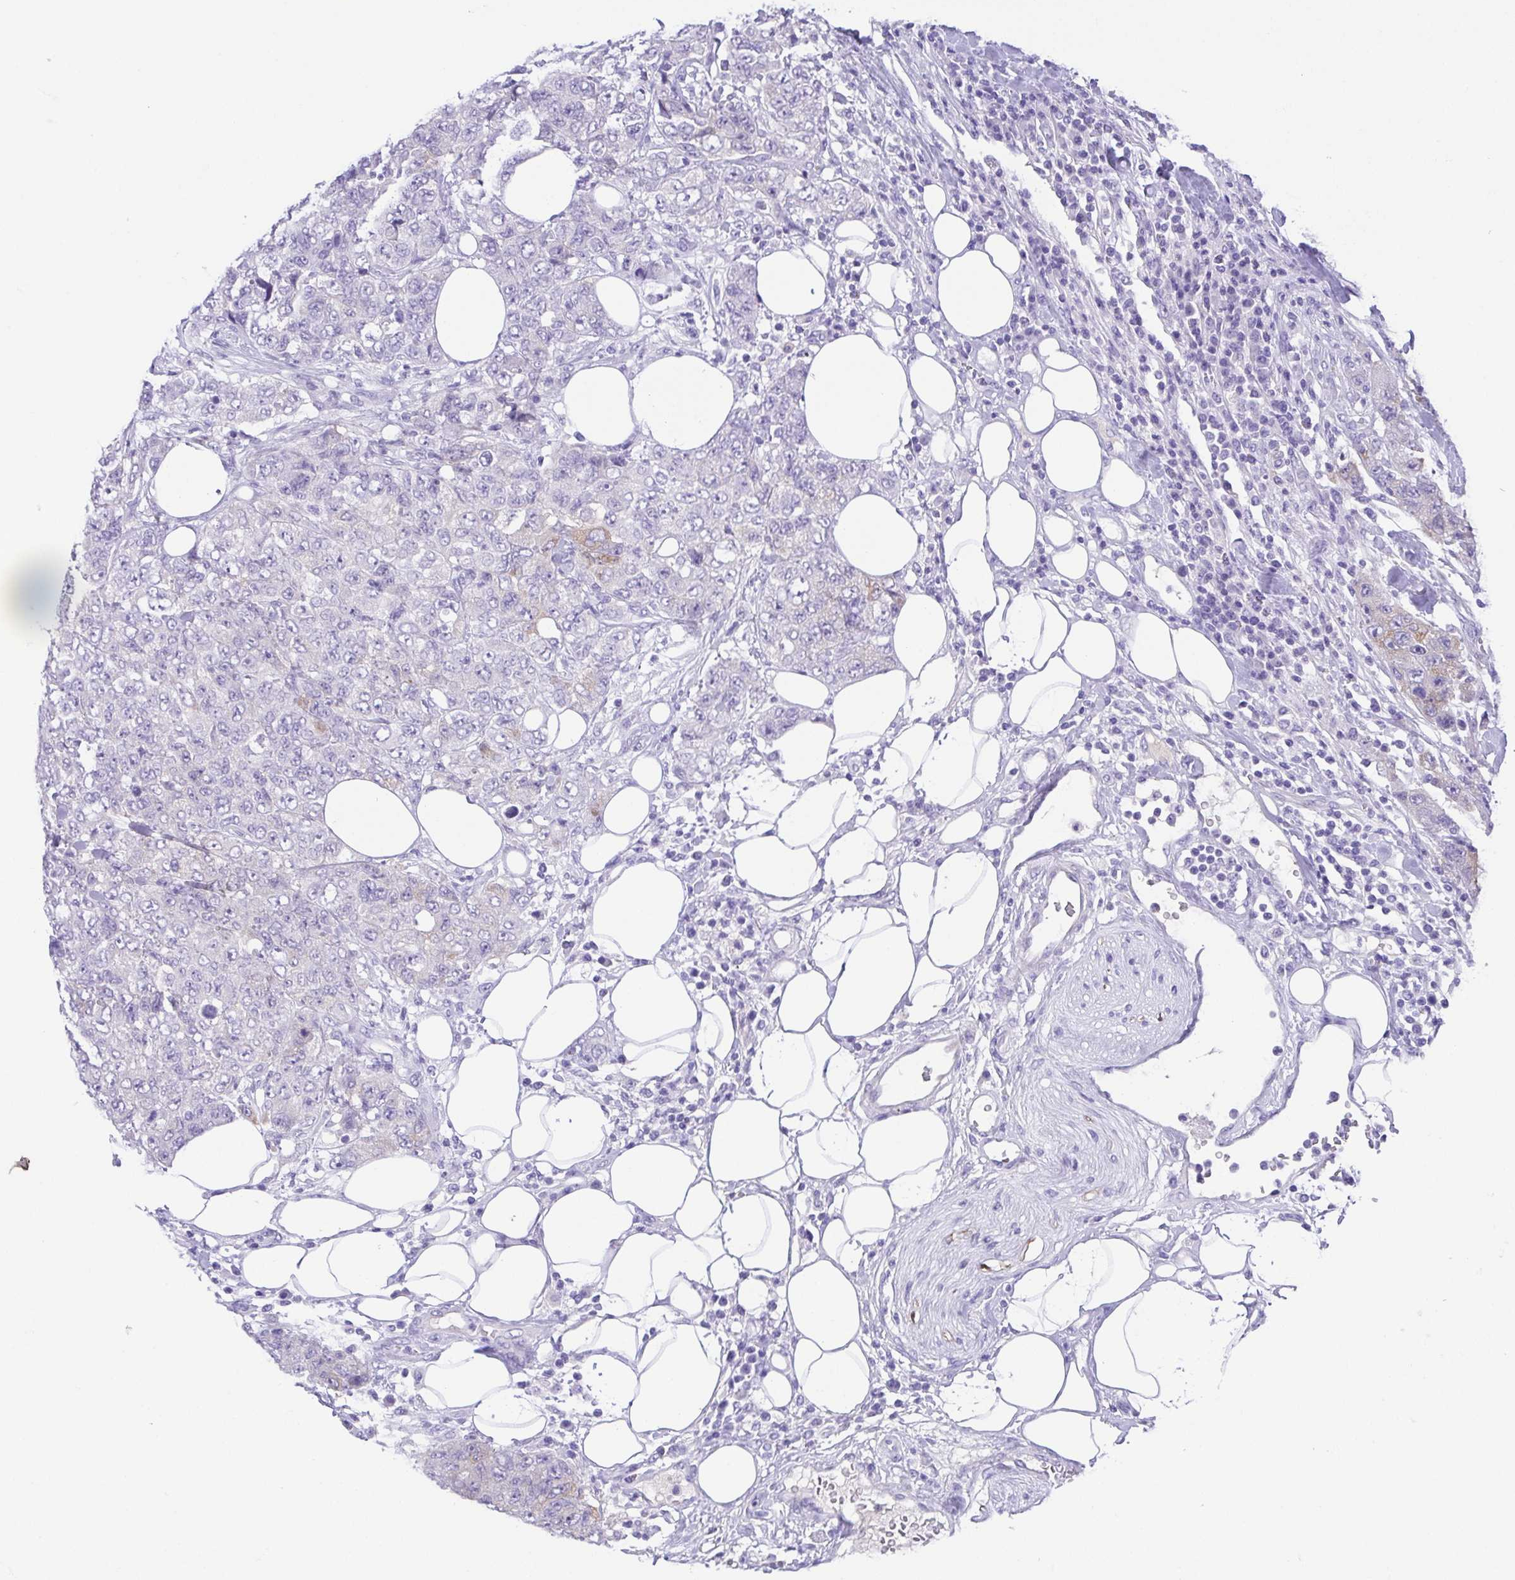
{"staining": {"intensity": "negative", "quantity": "none", "location": "none"}, "tissue": "urothelial cancer", "cell_type": "Tumor cells", "image_type": "cancer", "snomed": [{"axis": "morphology", "description": "Urothelial carcinoma, High grade"}, {"axis": "topography", "description": "Urinary bladder"}], "caption": "Urothelial cancer was stained to show a protein in brown. There is no significant staining in tumor cells.", "gene": "SPATA4", "patient": {"sex": "female", "age": 78}}